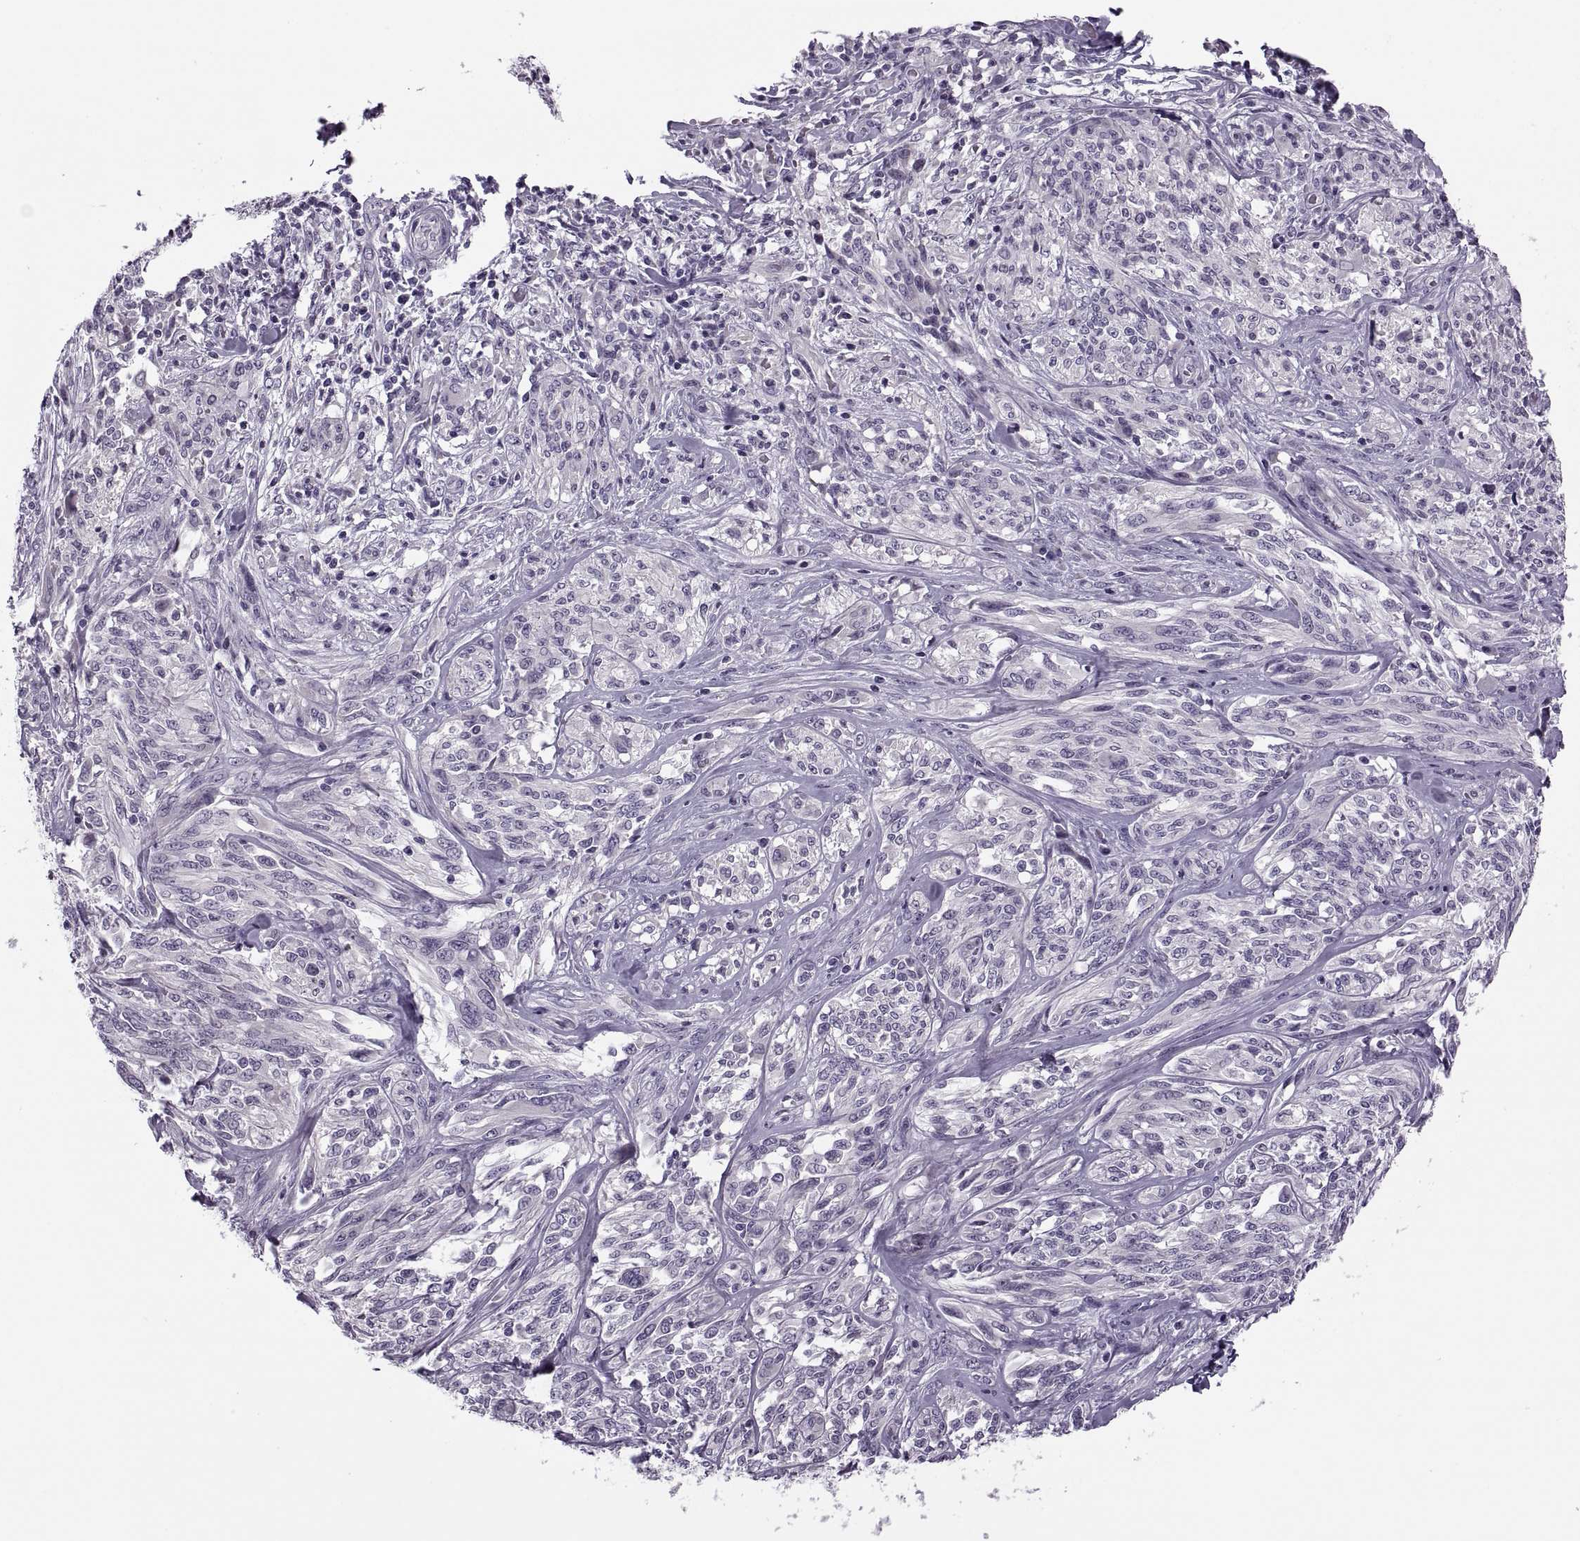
{"staining": {"intensity": "negative", "quantity": "none", "location": "none"}, "tissue": "melanoma", "cell_type": "Tumor cells", "image_type": "cancer", "snomed": [{"axis": "morphology", "description": "Malignant melanoma, NOS"}, {"axis": "topography", "description": "Skin"}], "caption": "This micrograph is of malignant melanoma stained with IHC to label a protein in brown with the nuclei are counter-stained blue. There is no staining in tumor cells.", "gene": "MAGEB1", "patient": {"sex": "female", "age": 91}}